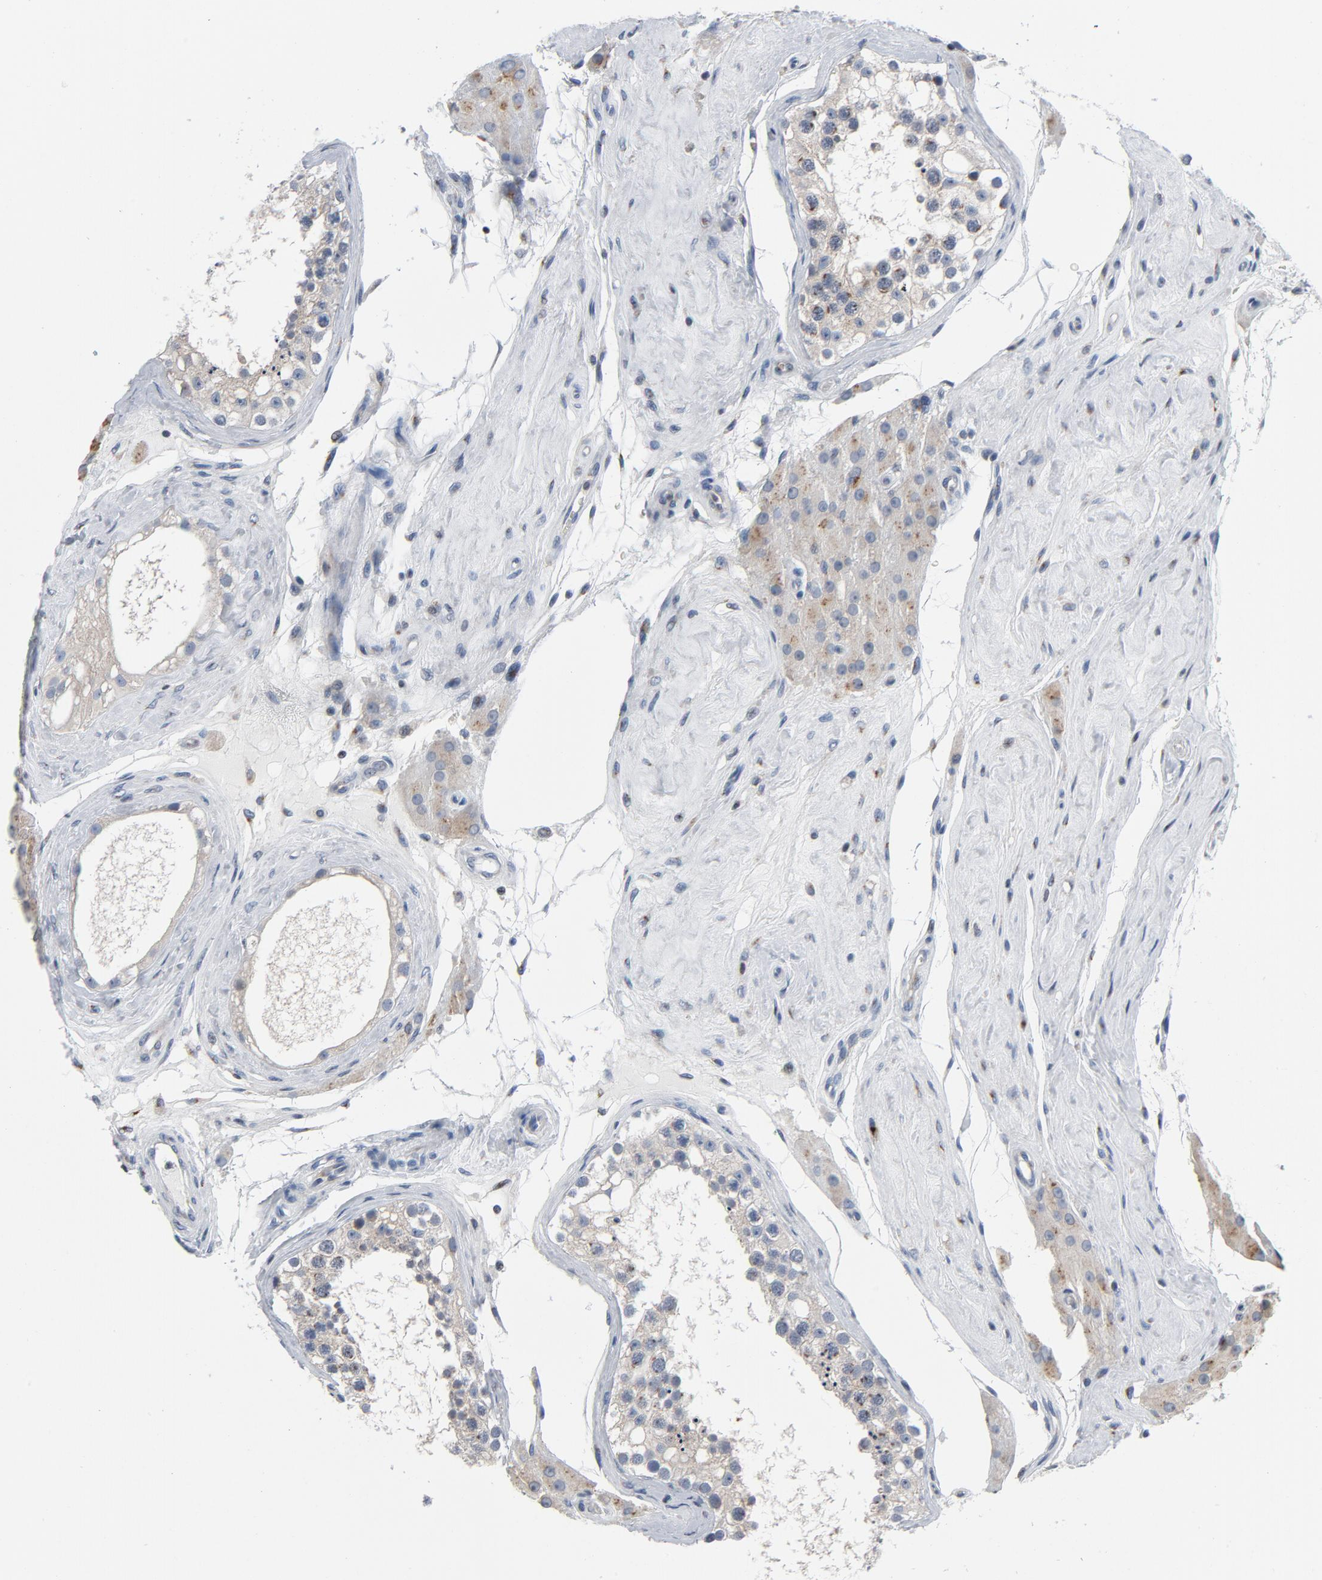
{"staining": {"intensity": "moderate", "quantity": "25%-75%", "location": "cytoplasmic/membranous"}, "tissue": "testis", "cell_type": "Cells in seminiferous ducts", "image_type": "normal", "snomed": [{"axis": "morphology", "description": "Normal tissue, NOS"}, {"axis": "topography", "description": "Testis"}], "caption": "The photomicrograph displays a brown stain indicating the presence of a protein in the cytoplasmic/membranous of cells in seminiferous ducts in testis.", "gene": "YIPF6", "patient": {"sex": "male", "age": 68}}